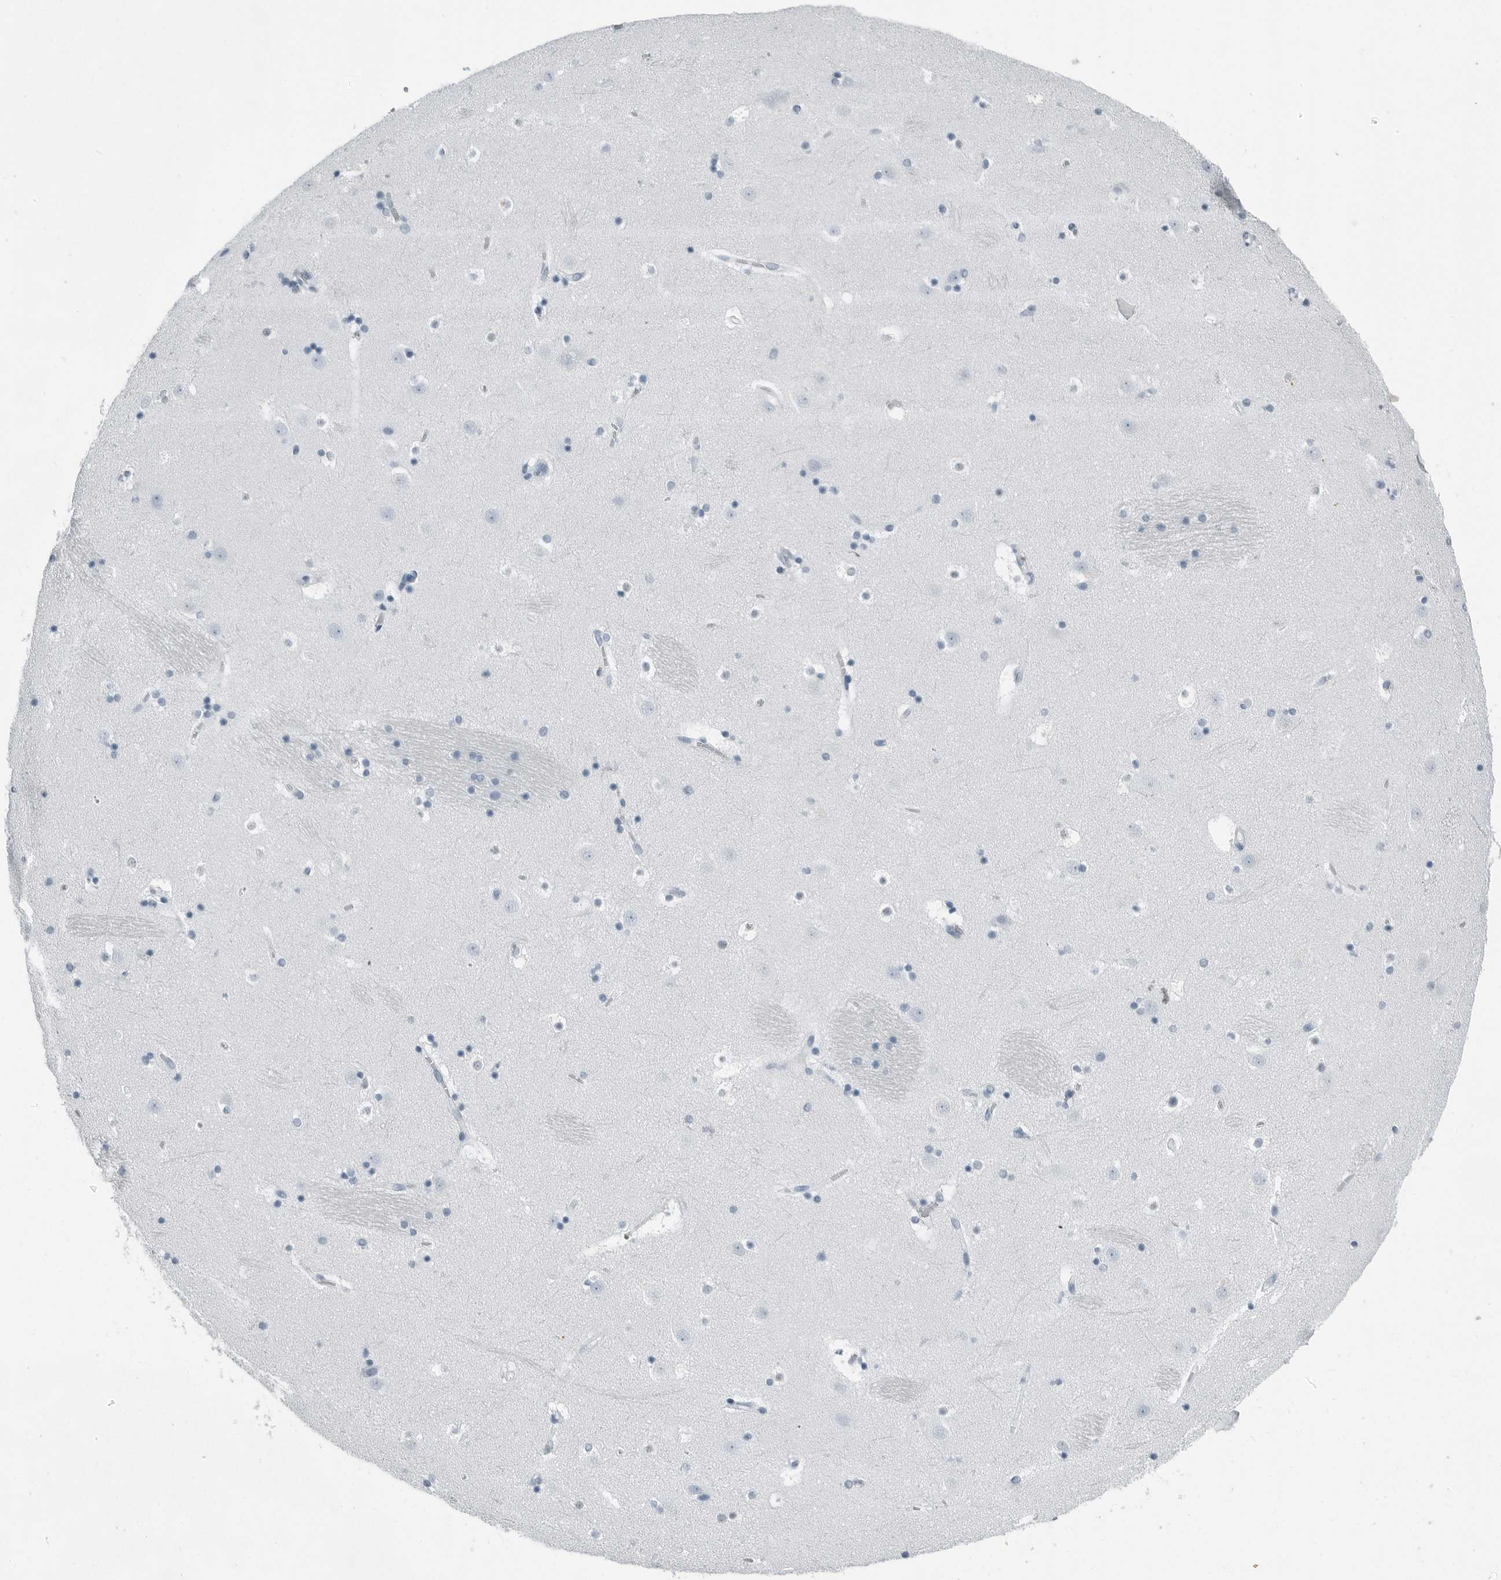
{"staining": {"intensity": "negative", "quantity": "none", "location": "none"}, "tissue": "caudate", "cell_type": "Glial cells", "image_type": "normal", "snomed": [{"axis": "morphology", "description": "Normal tissue, NOS"}, {"axis": "topography", "description": "Lateral ventricle wall"}], "caption": "Immunohistochemistry photomicrograph of benign caudate stained for a protein (brown), which demonstrates no staining in glial cells.", "gene": "FABP6", "patient": {"sex": "male", "age": 45}}